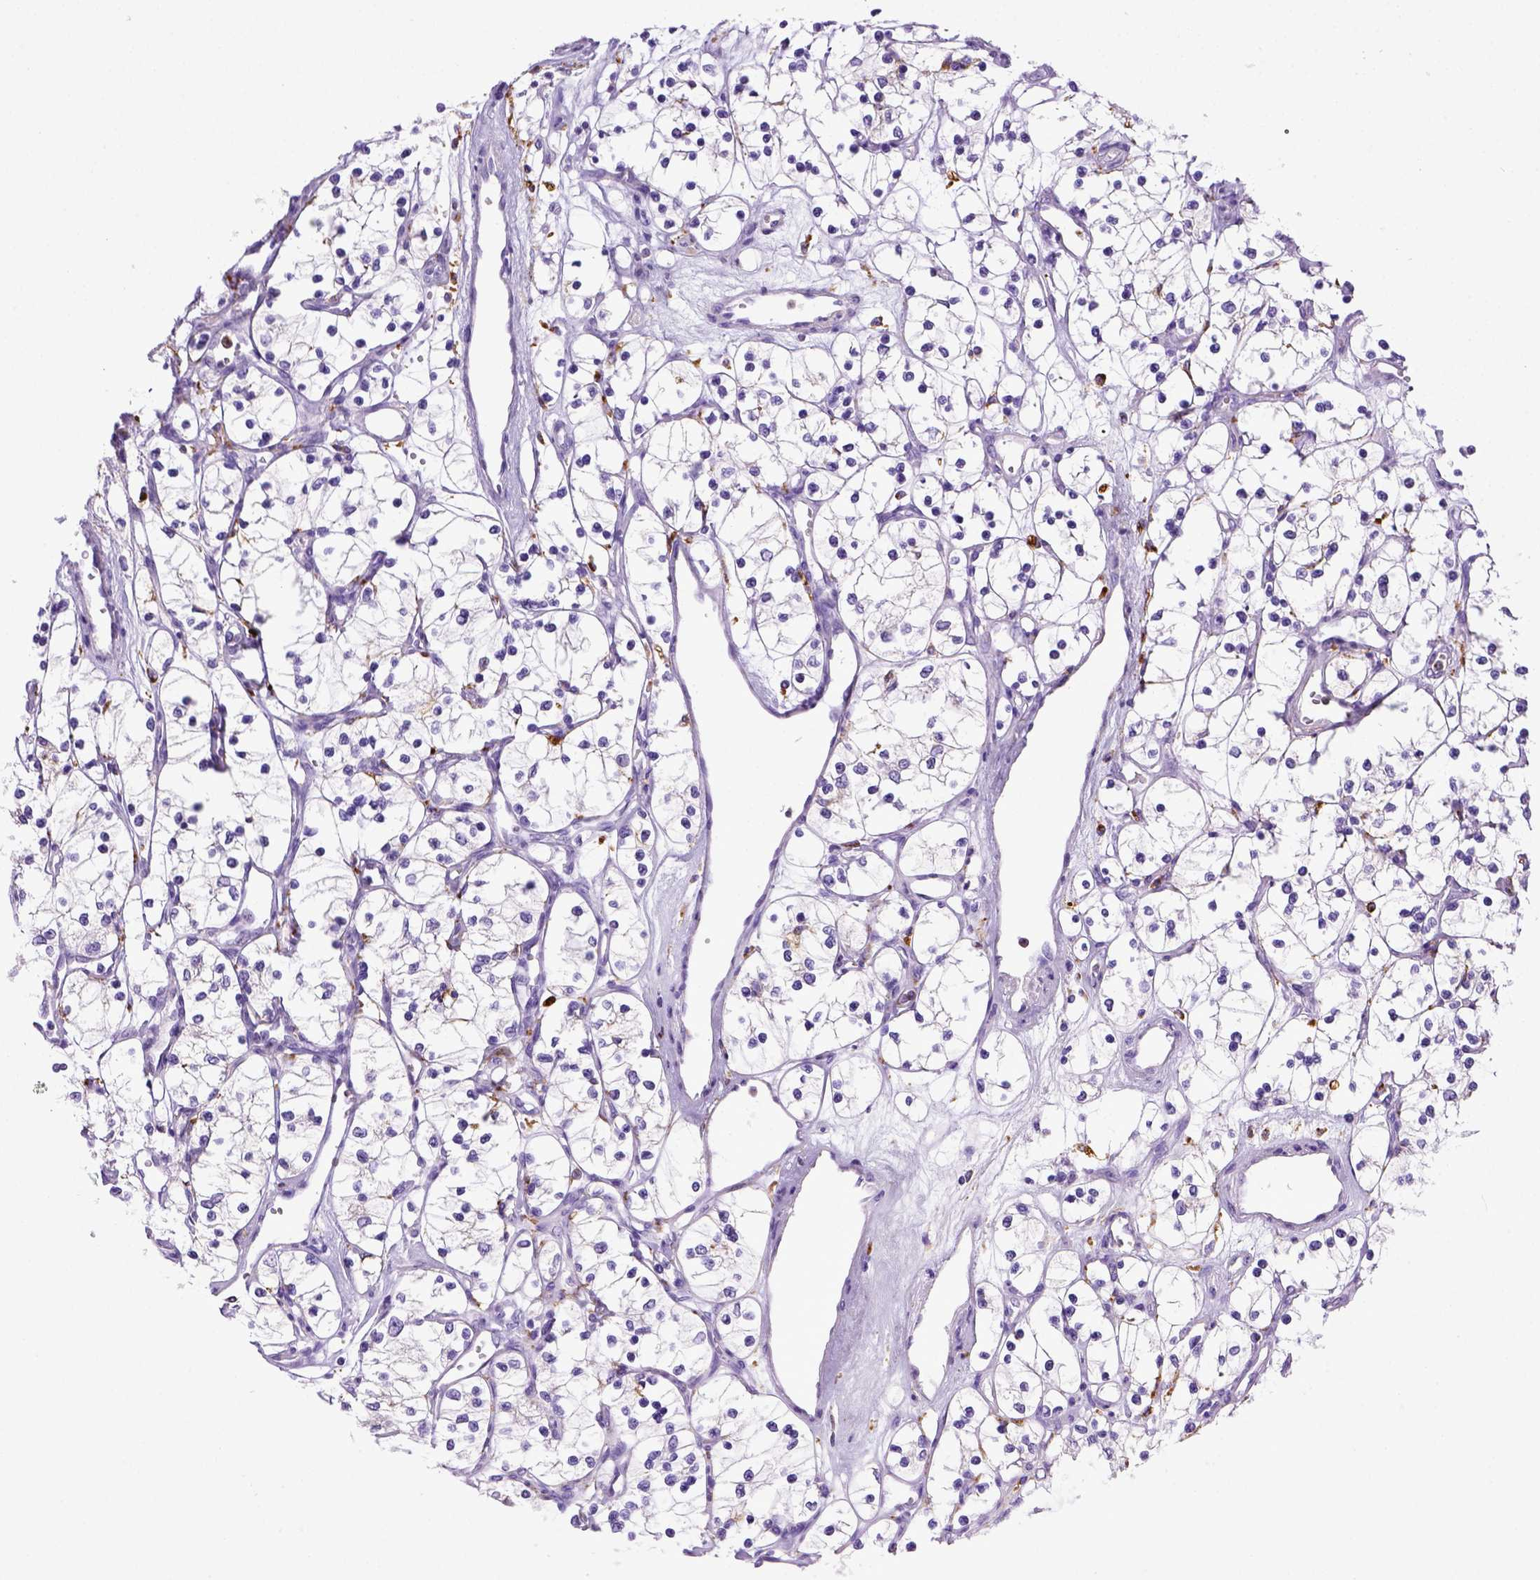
{"staining": {"intensity": "negative", "quantity": "none", "location": "none"}, "tissue": "renal cancer", "cell_type": "Tumor cells", "image_type": "cancer", "snomed": [{"axis": "morphology", "description": "Adenocarcinoma, NOS"}, {"axis": "topography", "description": "Kidney"}], "caption": "A photomicrograph of human renal adenocarcinoma is negative for staining in tumor cells.", "gene": "CD68", "patient": {"sex": "female", "age": 69}}